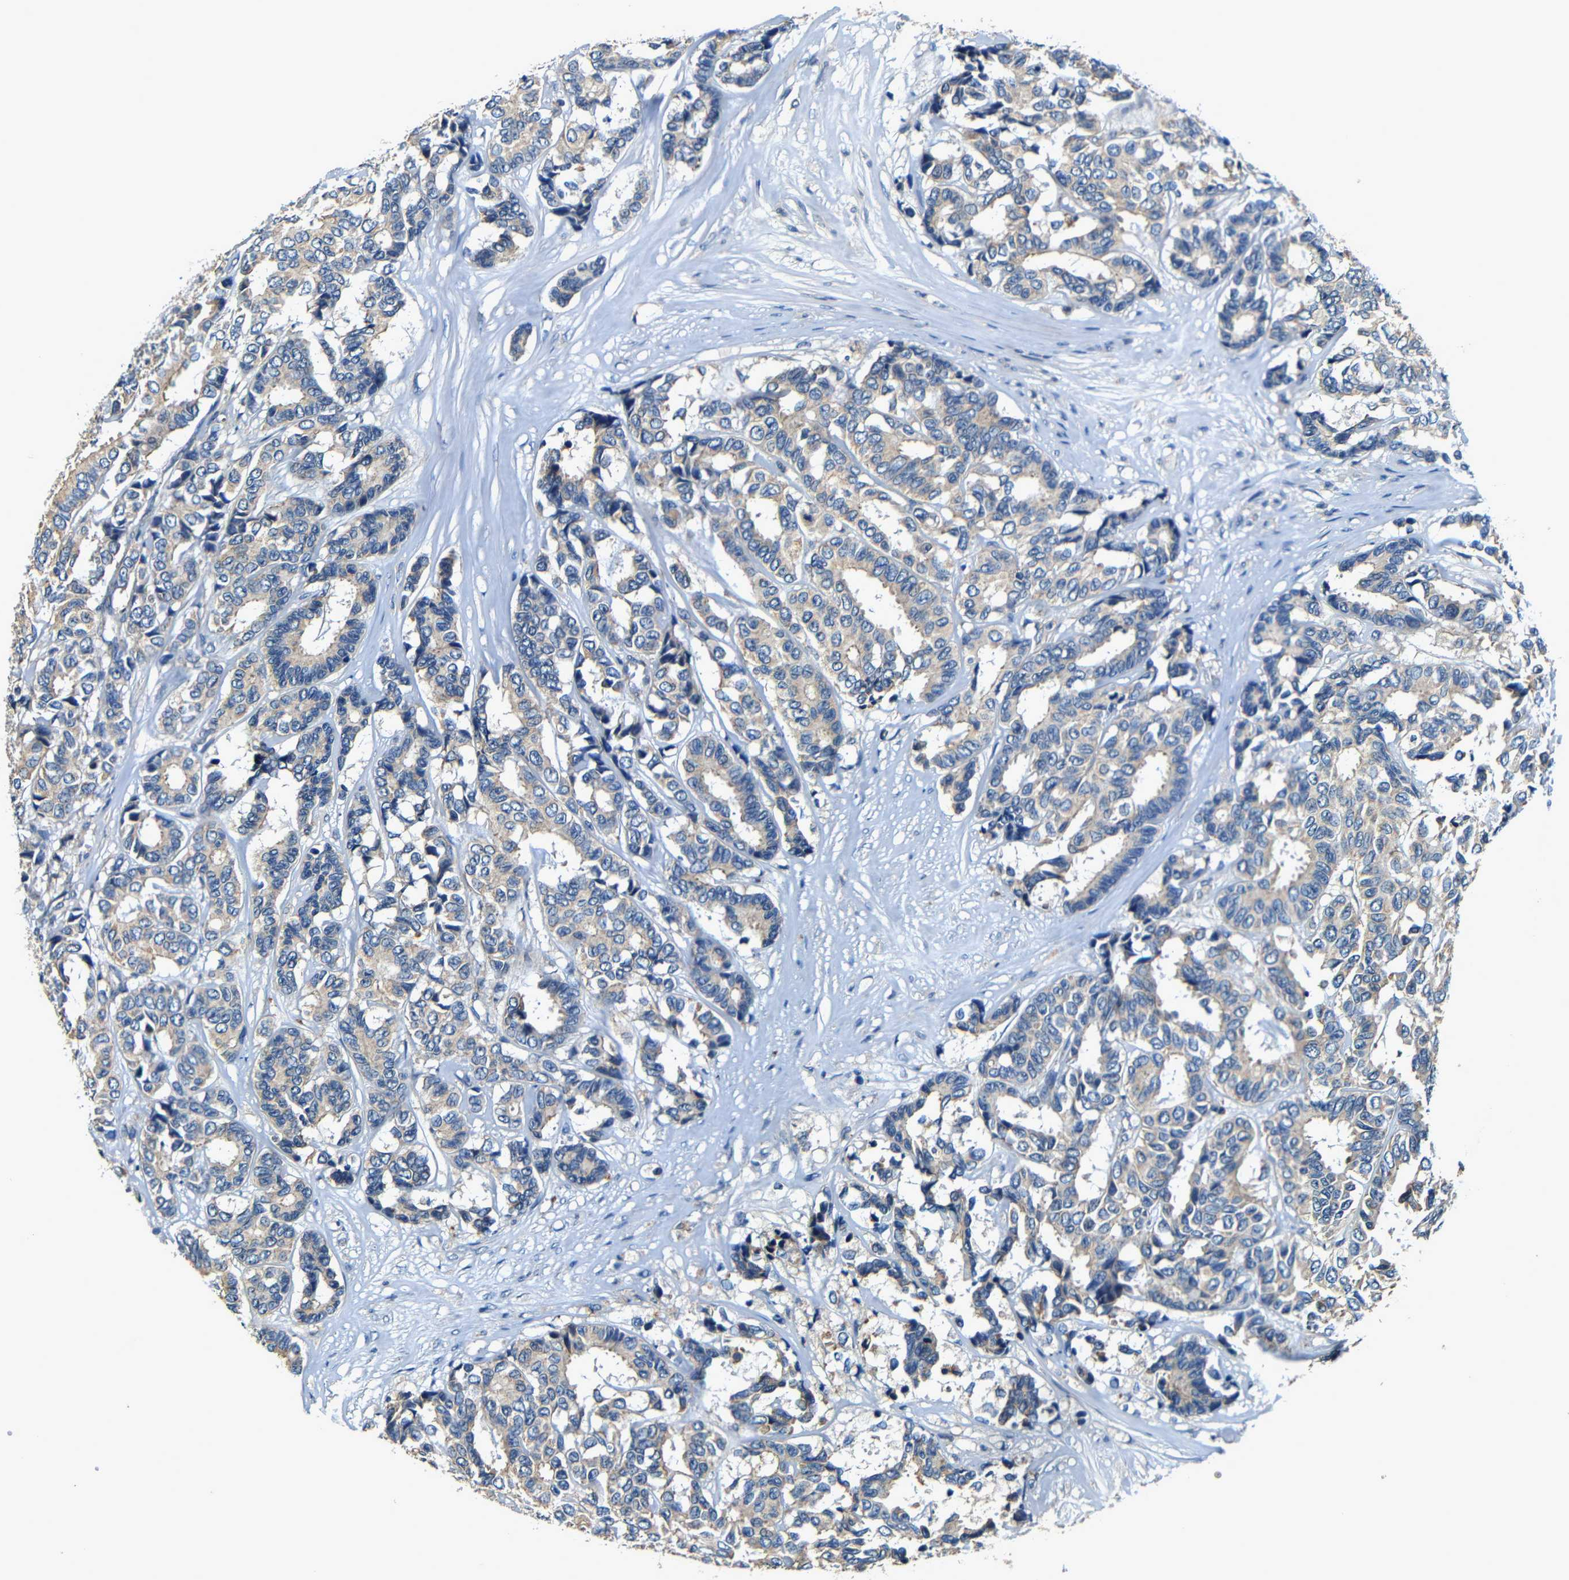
{"staining": {"intensity": "weak", "quantity": "25%-75%", "location": "cytoplasmic/membranous"}, "tissue": "breast cancer", "cell_type": "Tumor cells", "image_type": "cancer", "snomed": [{"axis": "morphology", "description": "Duct carcinoma"}, {"axis": "topography", "description": "Breast"}], "caption": "Protein analysis of breast infiltrating ductal carcinoma tissue reveals weak cytoplasmic/membranous staining in about 25%-75% of tumor cells.", "gene": "MTX1", "patient": {"sex": "female", "age": 87}}